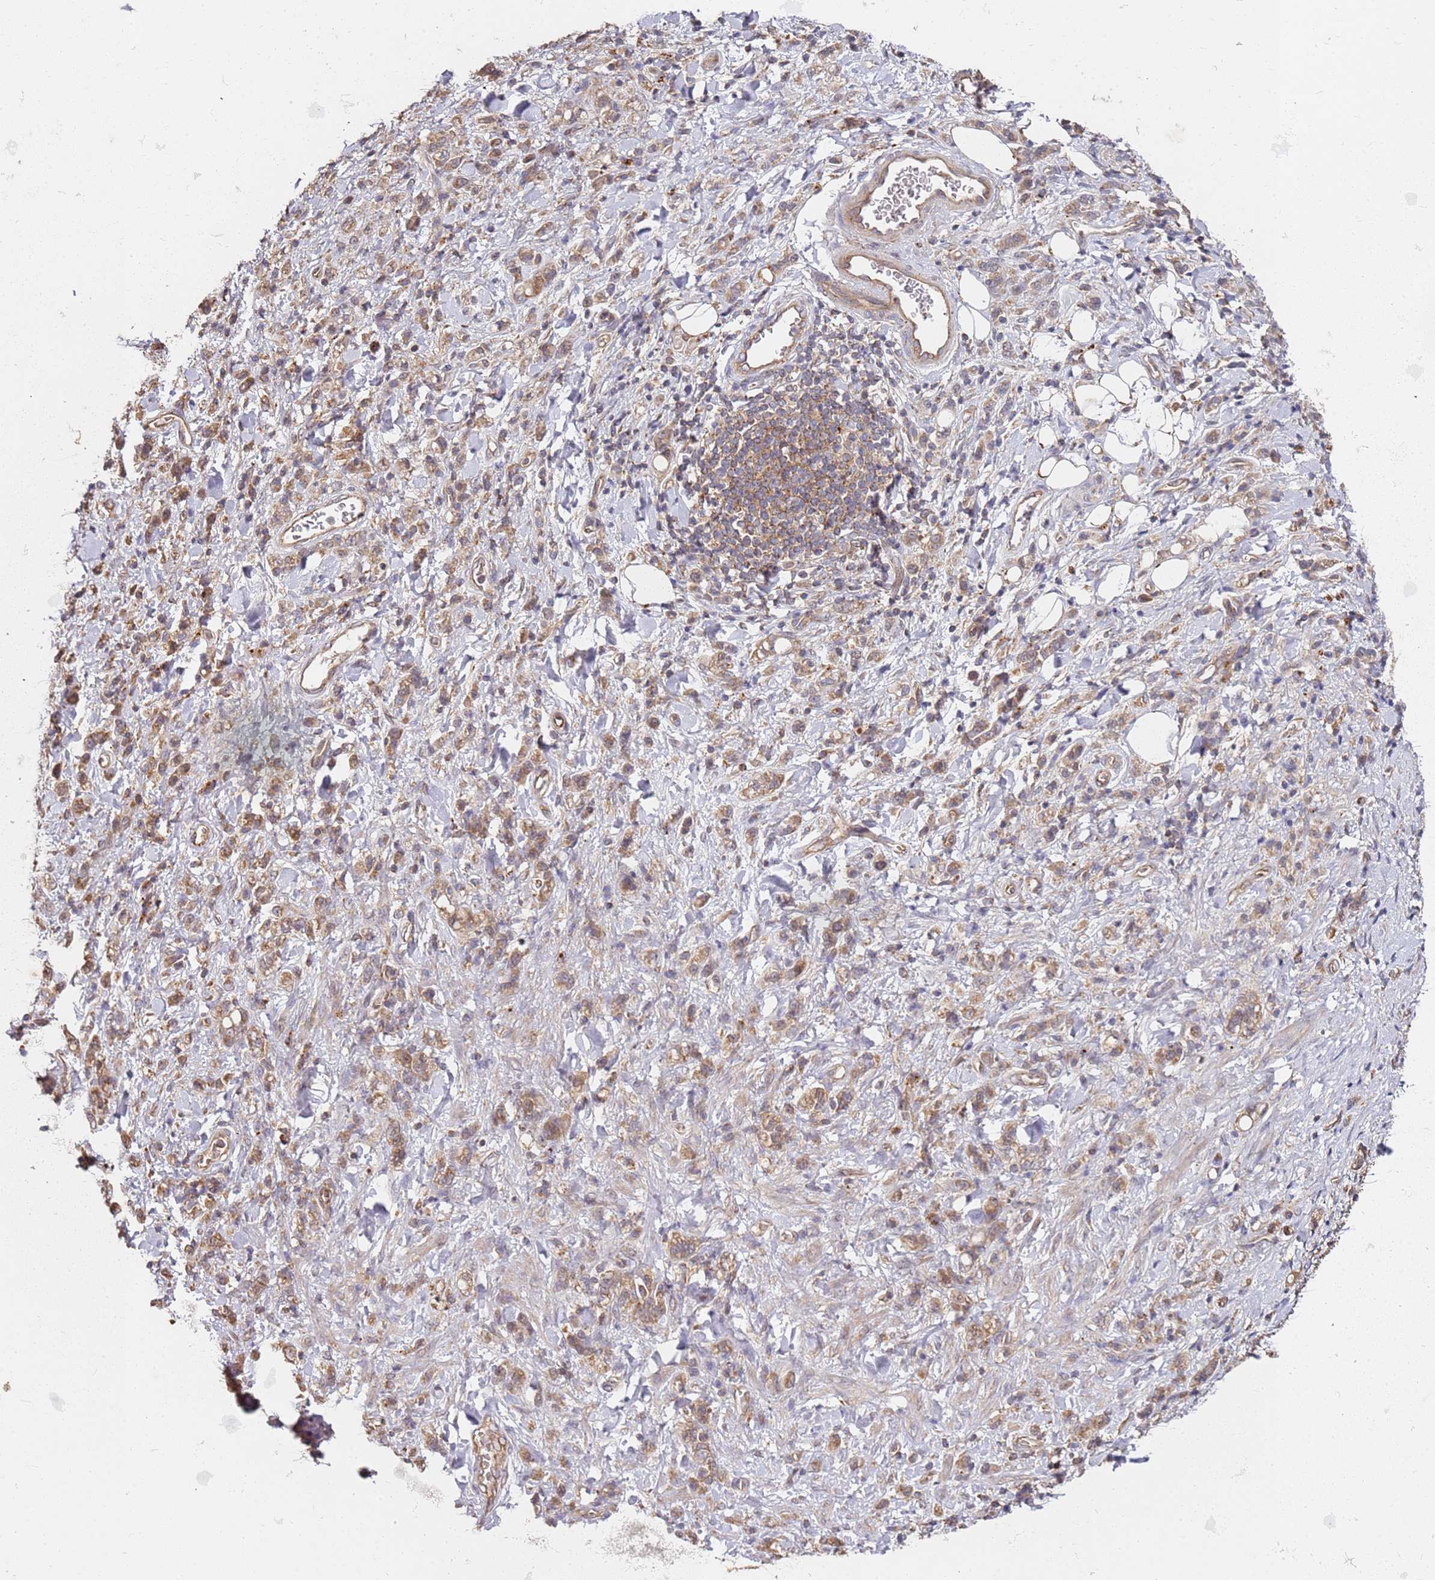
{"staining": {"intensity": "moderate", "quantity": ">75%", "location": "cytoplasmic/membranous"}, "tissue": "stomach cancer", "cell_type": "Tumor cells", "image_type": "cancer", "snomed": [{"axis": "morphology", "description": "Adenocarcinoma, NOS"}, {"axis": "topography", "description": "Stomach"}], "caption": "Immunohistochemical staining of stomach cancer (adenocarcinoma) displays medium levels of moderate cytoplasmic/membranous protein staining in approximately >75% of tumor cells. (Brightfield microscopy of DAB IHC at high magnification).", "gene": "SCGB2B2", "patient": {"sex": "male", "age": 77}}